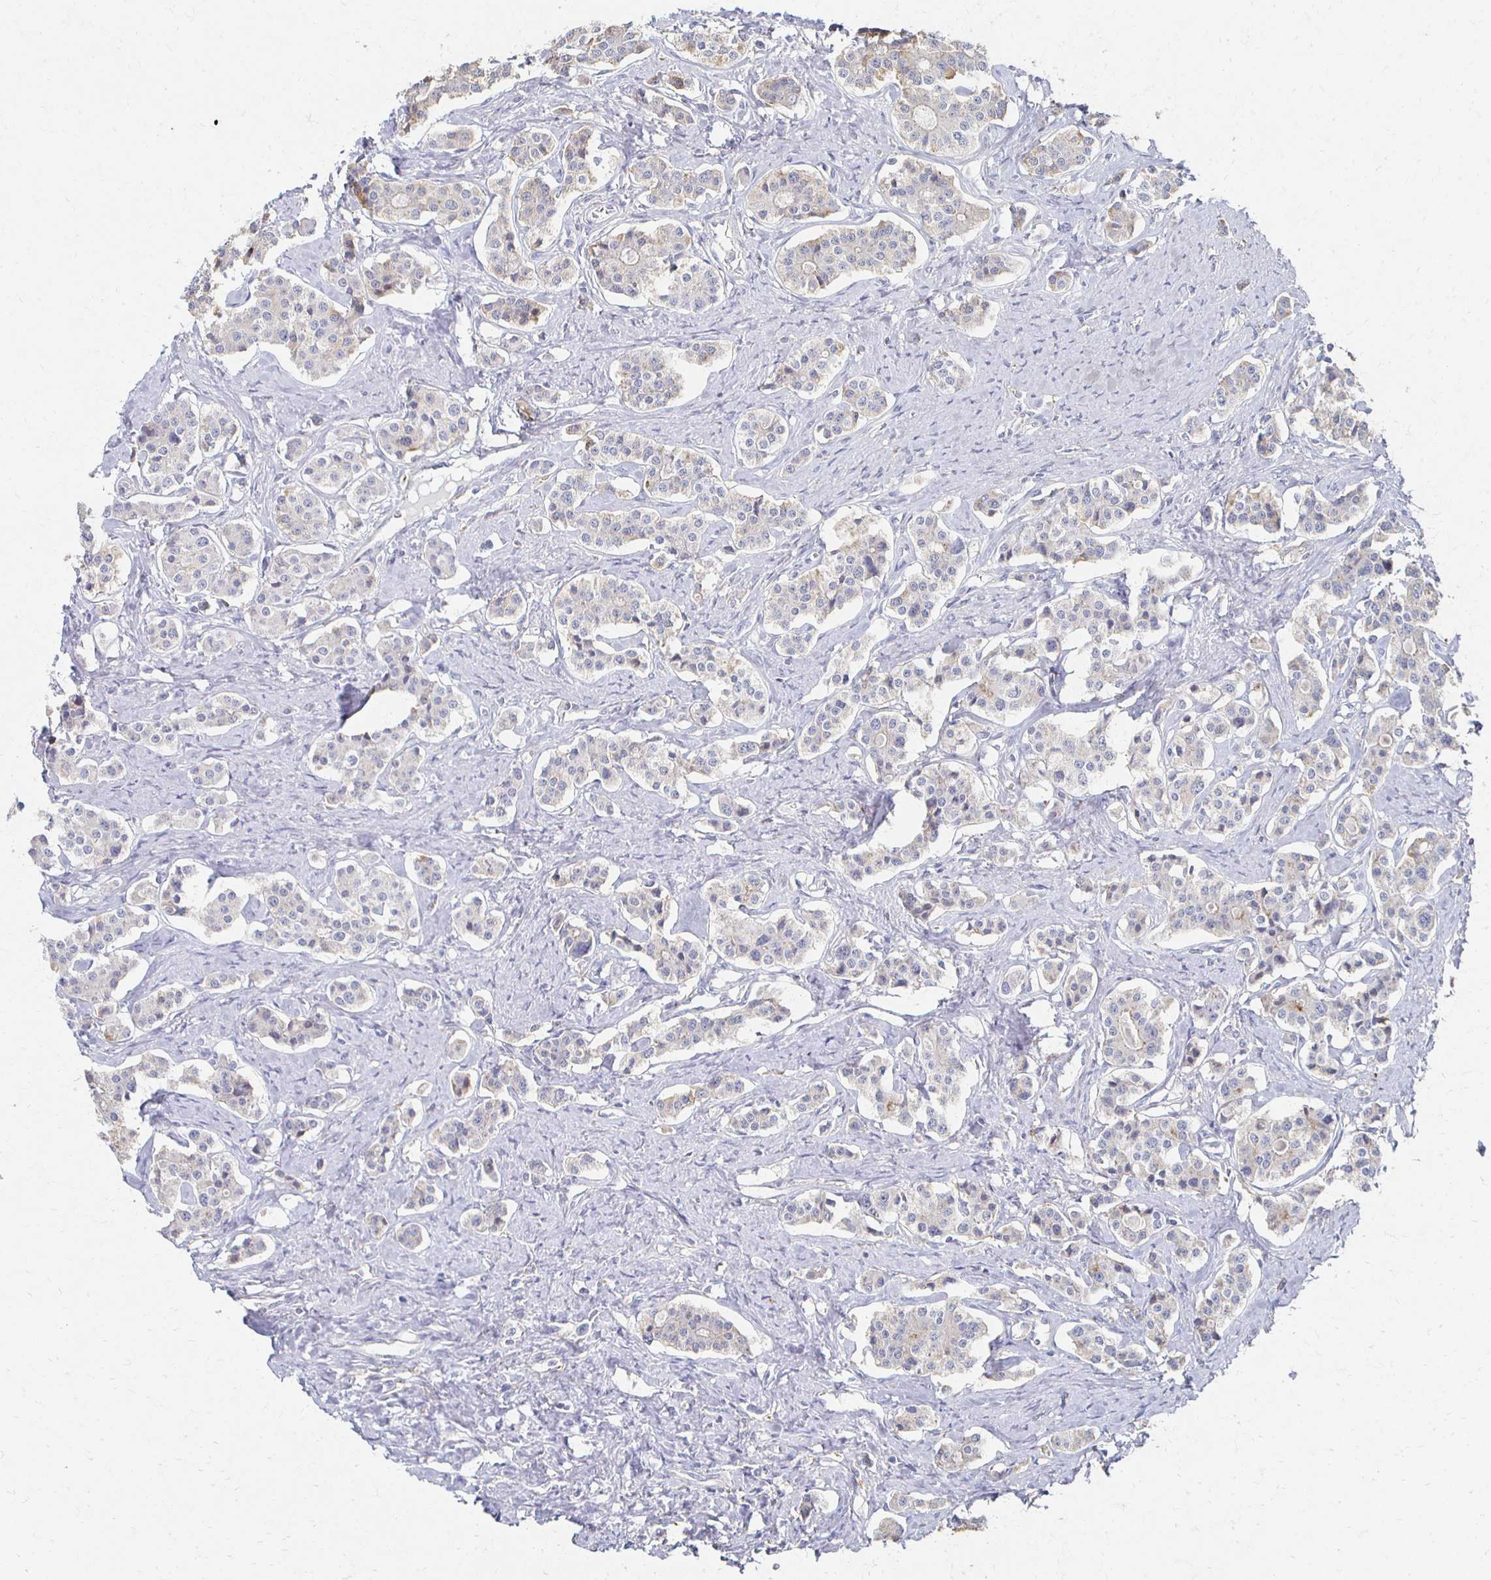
{"staining": {"intensity": "weak", "quantity": "<25%", "location": "cytoplasmic/membranous"}, "tissue": "carcinoid", "cell_type": "Tumor cells", "image_type": "cancer", "snomed": [{"axis": "morphology", "description": "Carcinoid, malignant, NOS"}, {"axis": "topography", "description": "Small intestine"}], "caption": "This is a histopathology image of immunohistochemistry (IHC) staining of carcinoid, which shows no positivity in tumor cells.", "gene": "CX3CR1", "patient": {"sex": "male", "age": 63}}